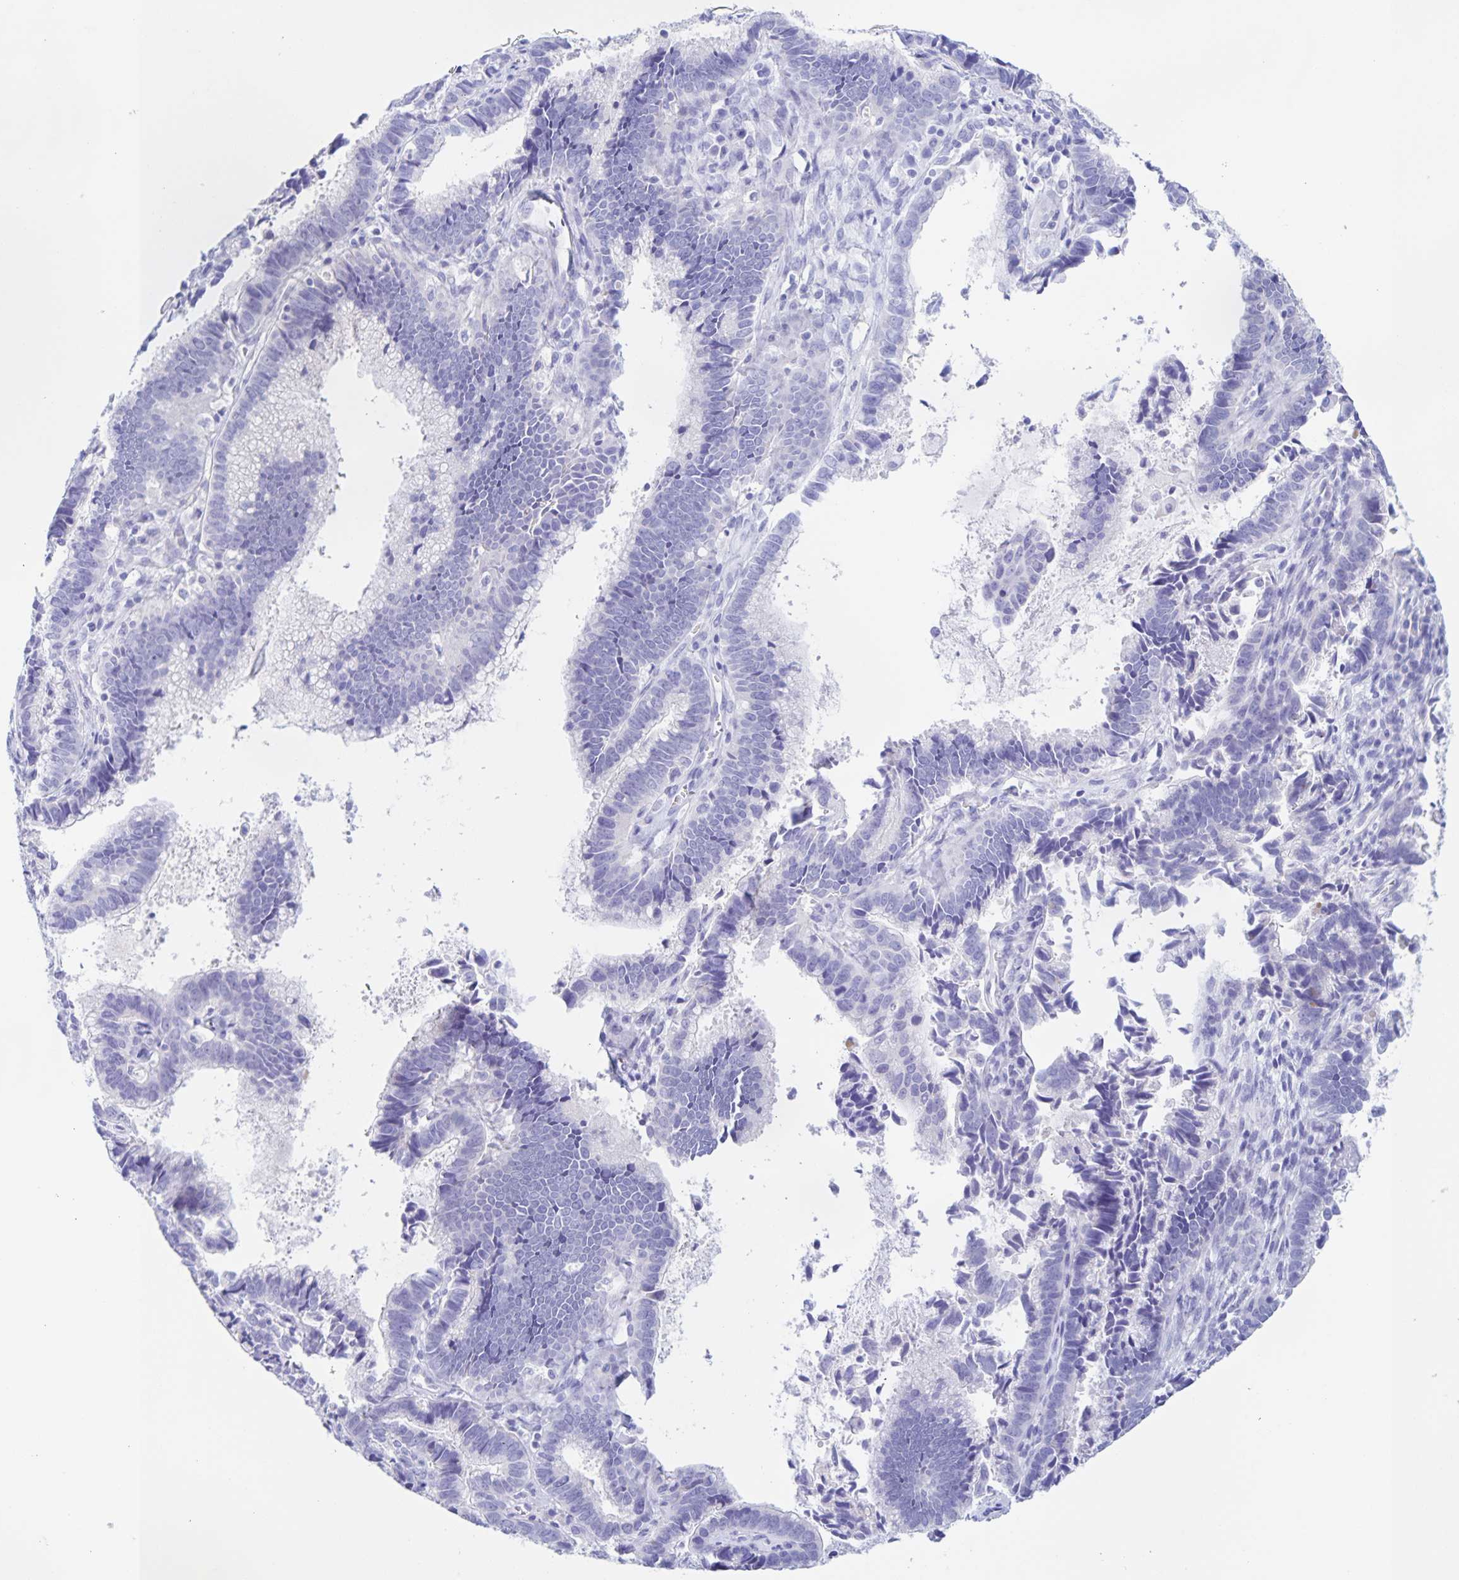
{"staining": {"intensity": "negative", "quantity": "none", "location": "none"}, "tissue": "cervical cancer", "cell_type": "Tumor cells", "image_type": "cancer", "snomed": [{"axis": "morphology", "description": "Adenocarcinoma, NOS"}, {"axis": "topography", "description": "Cervix"}], "caption": "Immunohistochemistry (IHC) of adenocarcinoma (cervical) displays no staining in tumor cells.", "gene": "CATSPER4", "patient": {"sex": "female", "age": 61}}